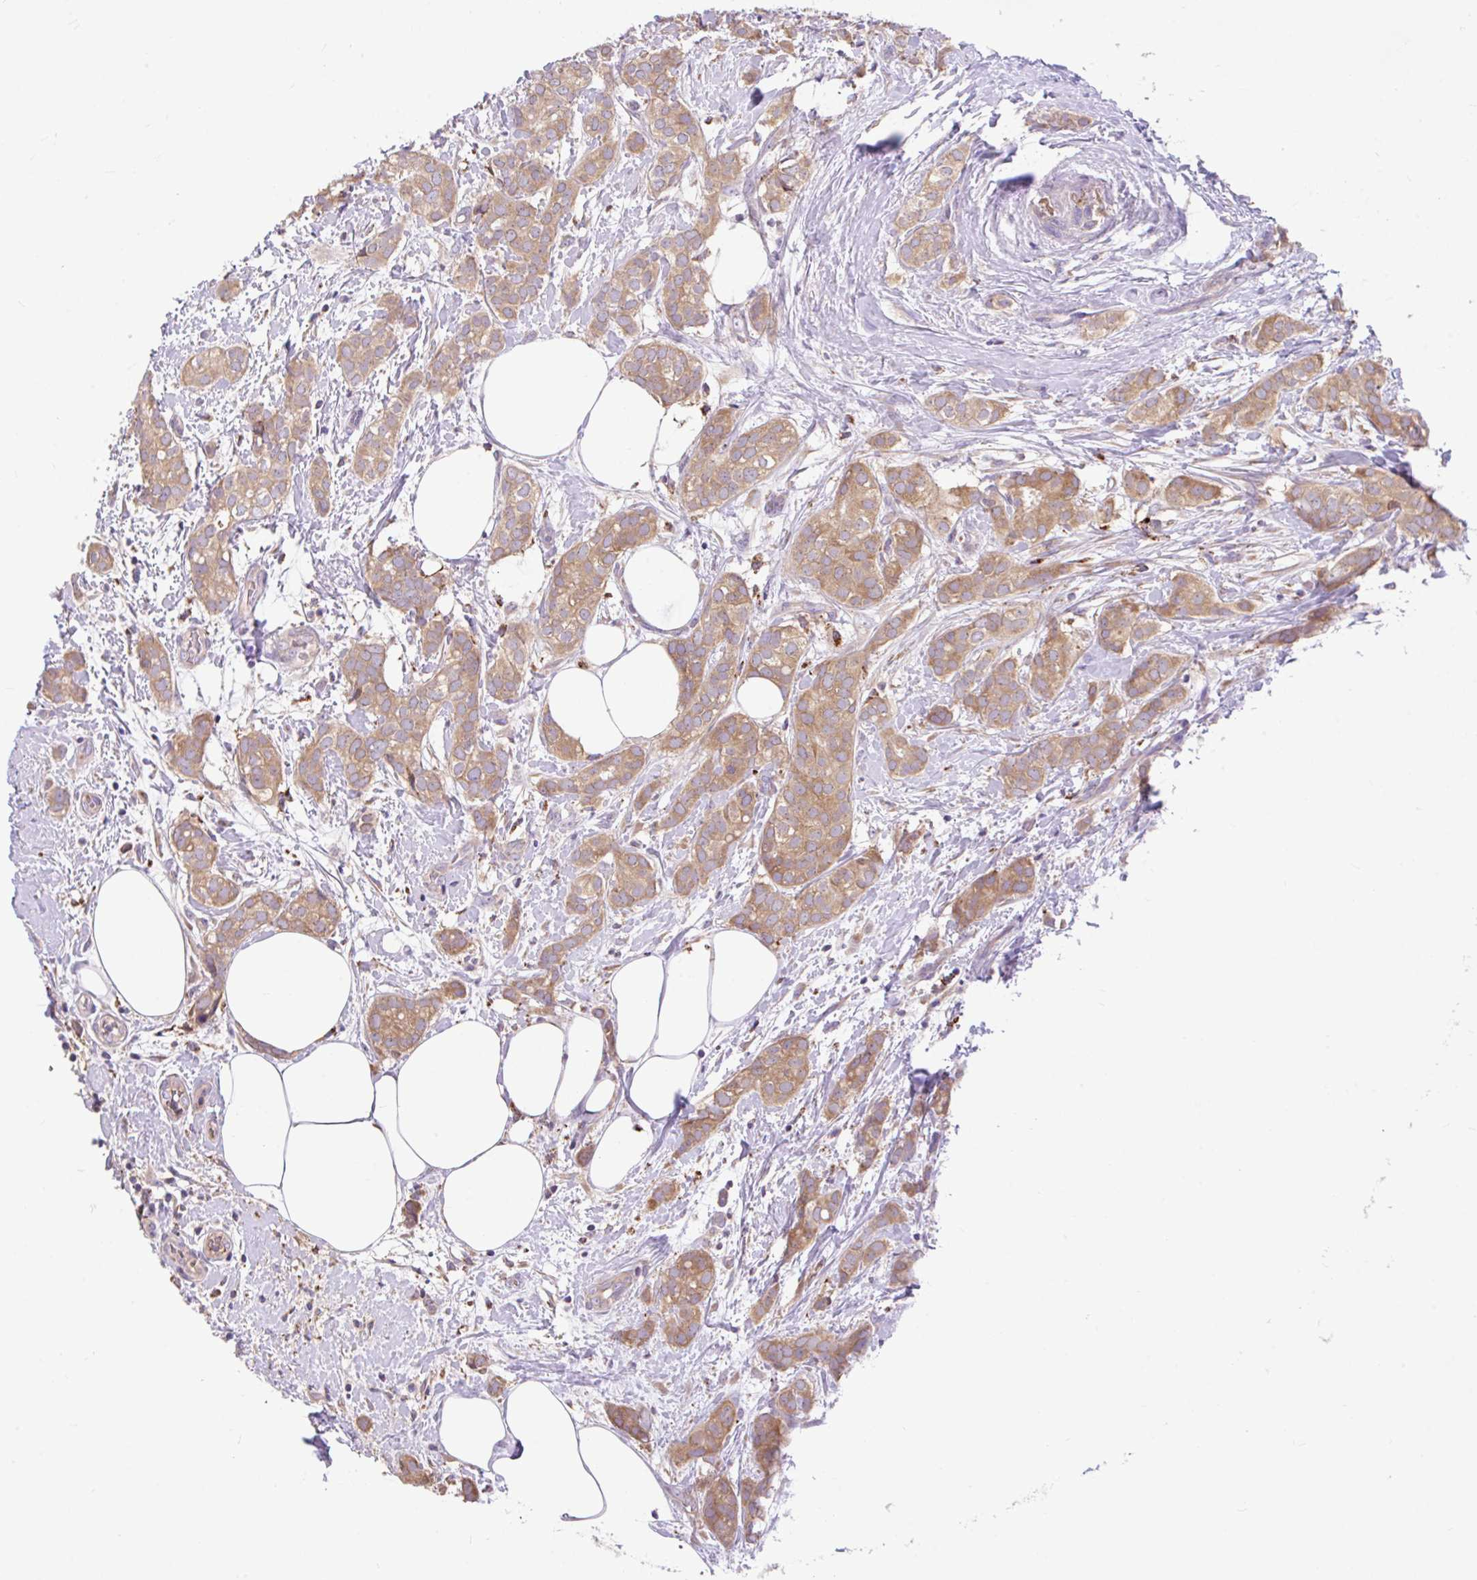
{"staining": {"intensity": "moderate", "quantity": ">75%", "location": "cytoplasmic/membranous"}, "tissue": "breast cancer", "cell_type": "Tumor cells", "image_type": "cancer", "snomed": [{"axis": "morphology", "description": "Duct carcinoma"}, {"axis": "topography", "description": "Breast"}], "caption": "The immunohistochemical stain labels moderate cytoplasmic/membranous expression in tumor cells of breast cancer (infiltrating ductal carcinoma) tissue.", "gene": "RALBP1", "patient": {"sex": "female", "age": 73}}